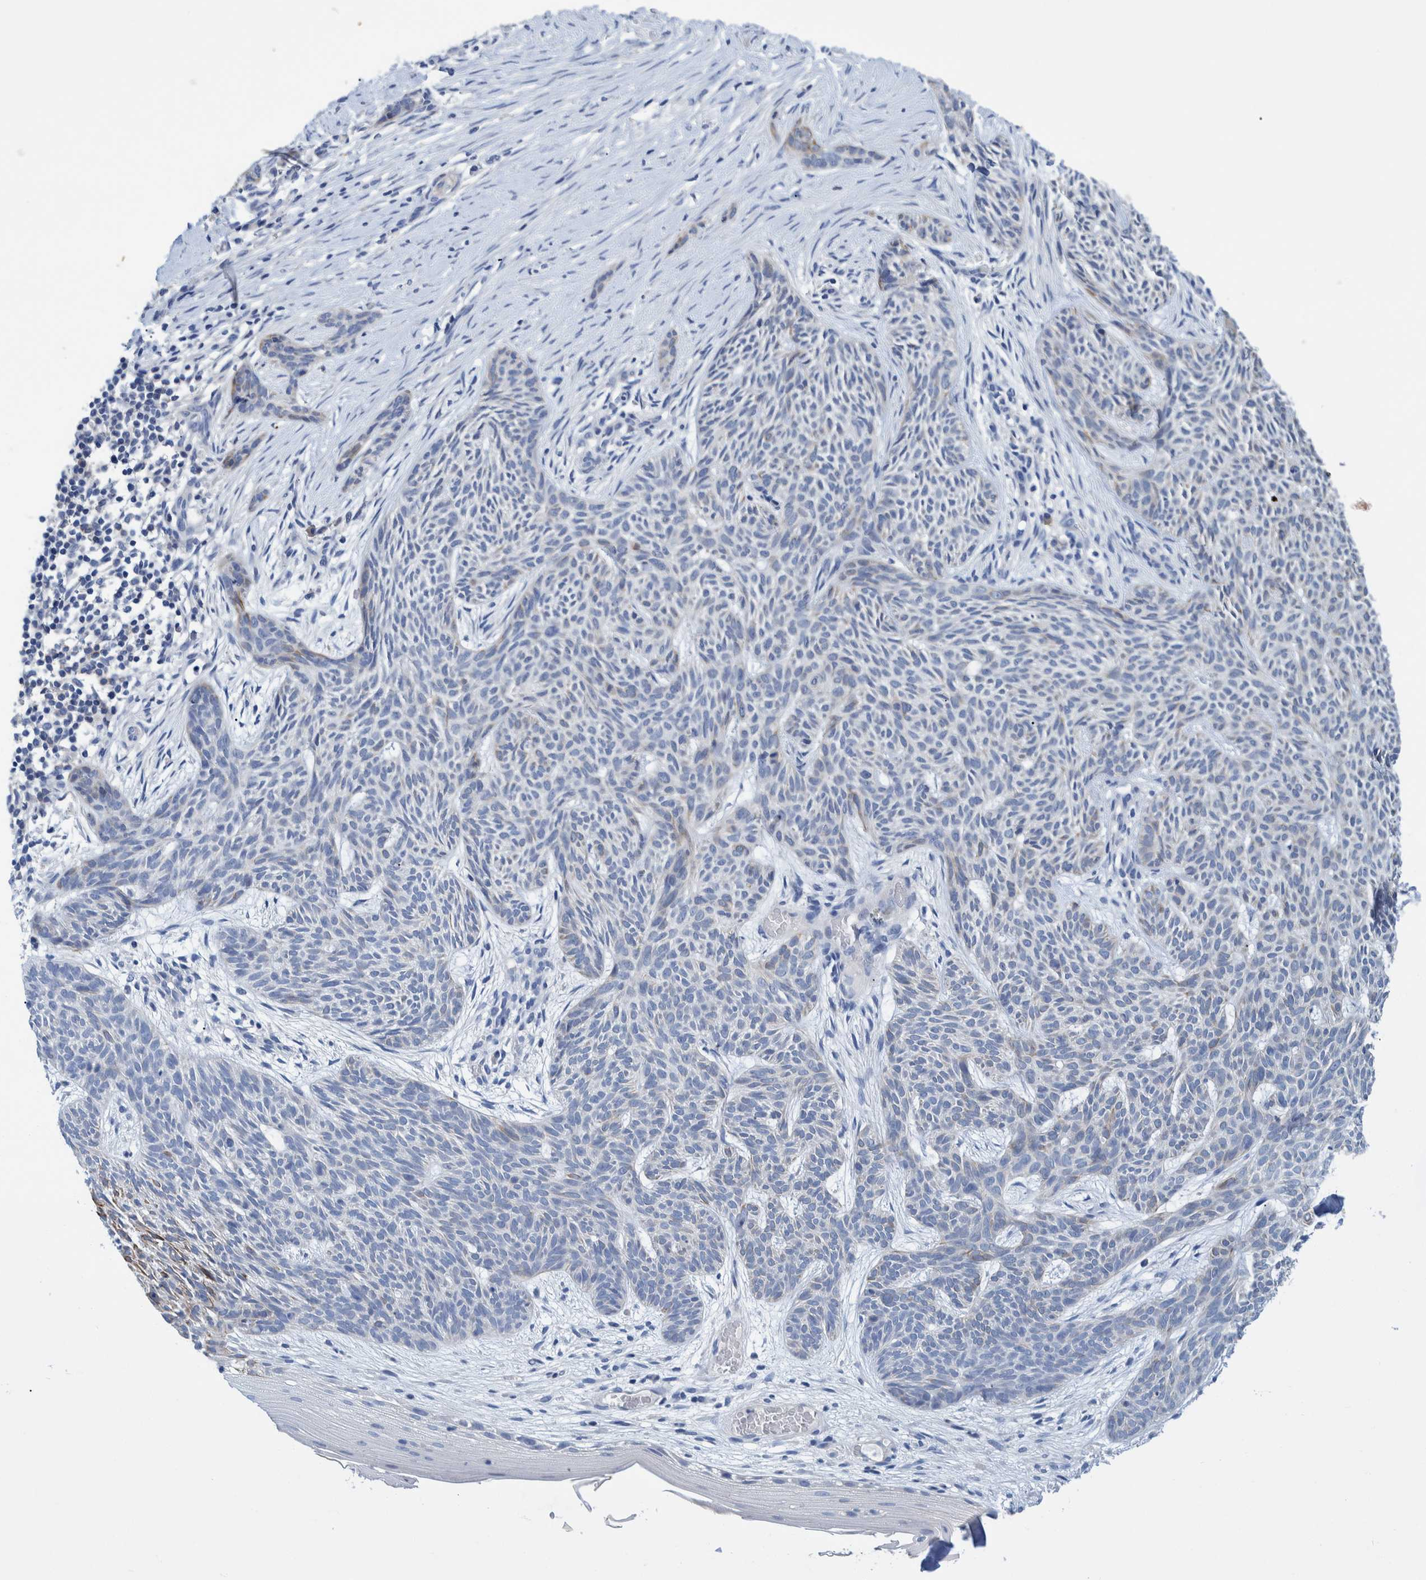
{"staining": {"intensity": "negative", "quantity": "none", "location": "none"}, "tissue": "skin cancer", "cell_type": "Tumor cells", "image_type": "cancer", "snomed": [{"axis": "morphology", "description": "Basal cell carcinoma"}, {"axis": "topography", "description": "Skin"}], "caption": "Micrograph shows no significant protein expression in tumor cells of skin cancer.", "gene": "MKS1", "patient": {"sex": "female", "age": 59}}